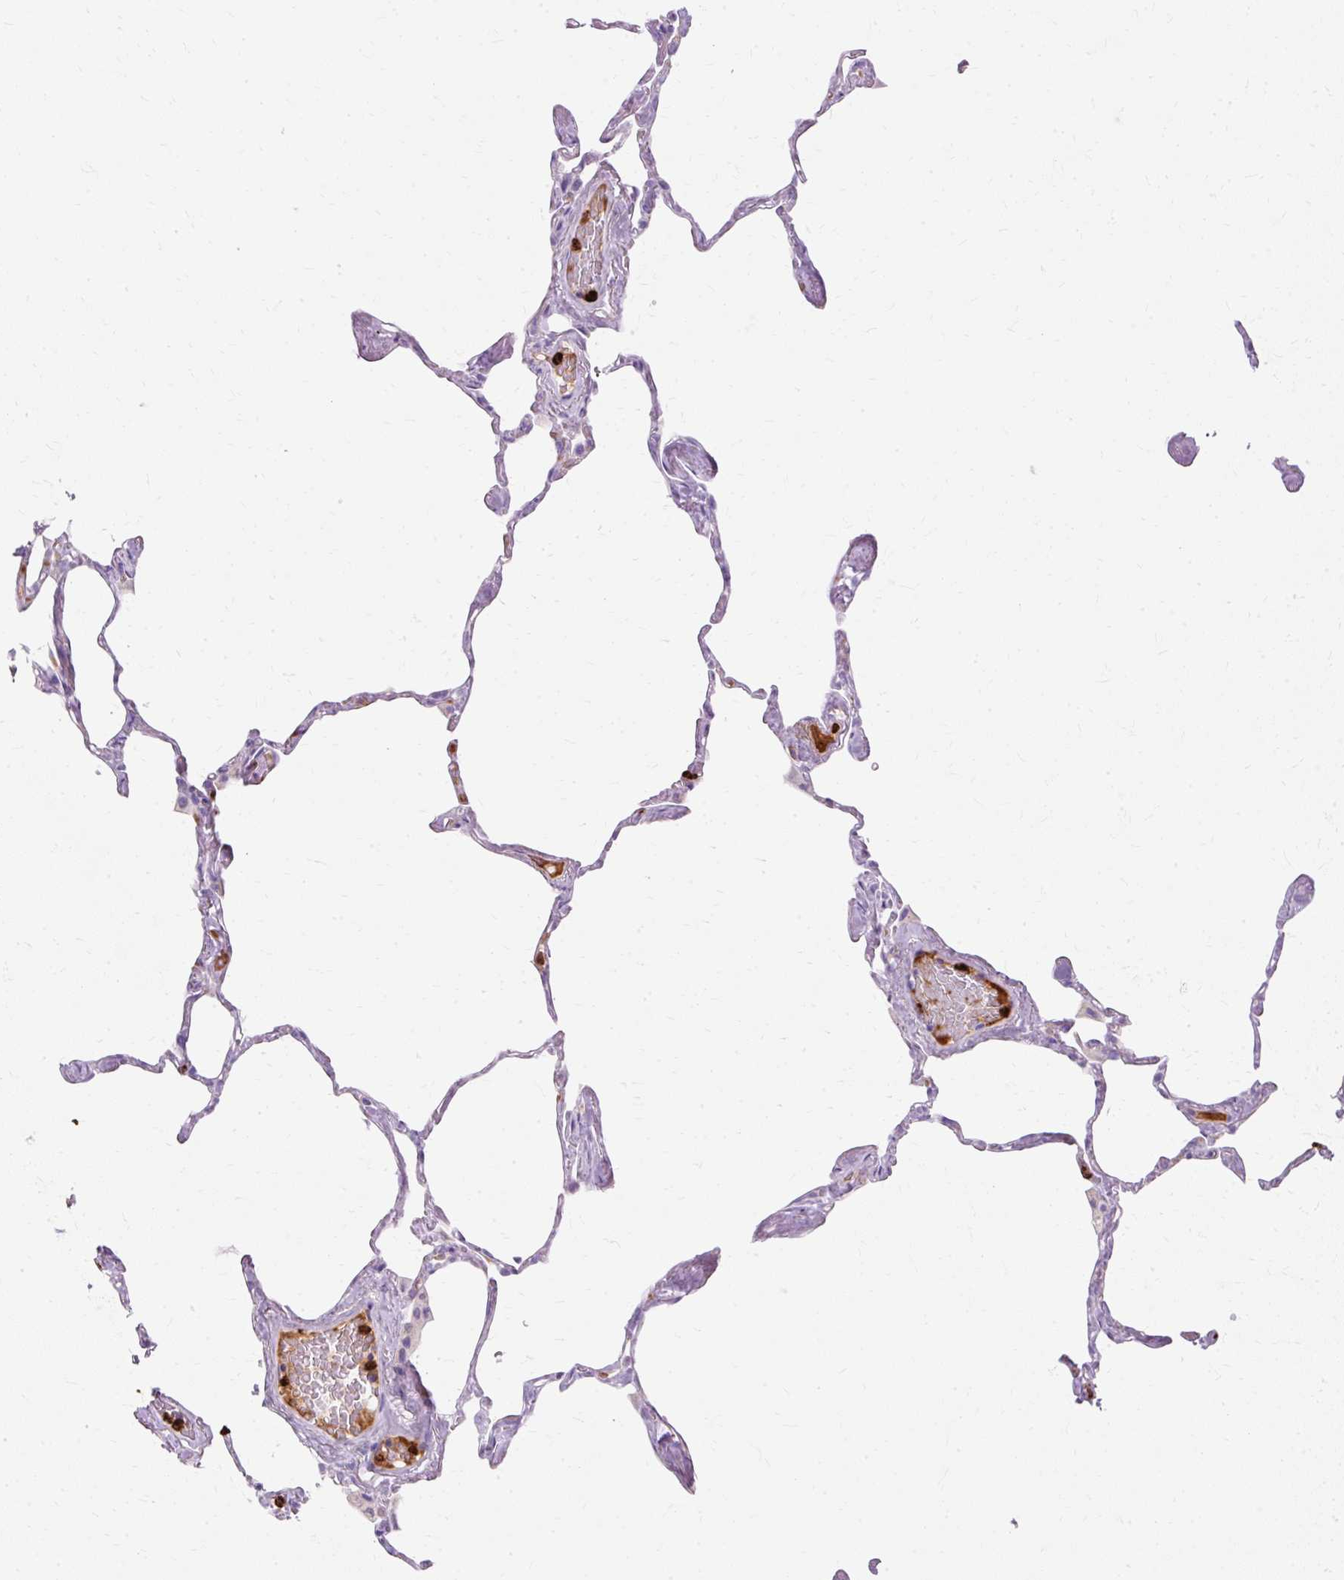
{"staining": {"intensity": "negative", "quantity": "none", "location": "none"}, "tissue": "lung", "cell_type": "Alveolar cells", "image_type": "normal", "snomed": [{"axis": "morphology", "description": "Normal tissue, NOS"}, {"axis": "topography", "description": "Lung"}], "caption": "An image of lung stained for a protein displays no brown staining in alveolar cells.", "gene": "DEFA1B", "patient": {"sex": "male", "age": 65}}